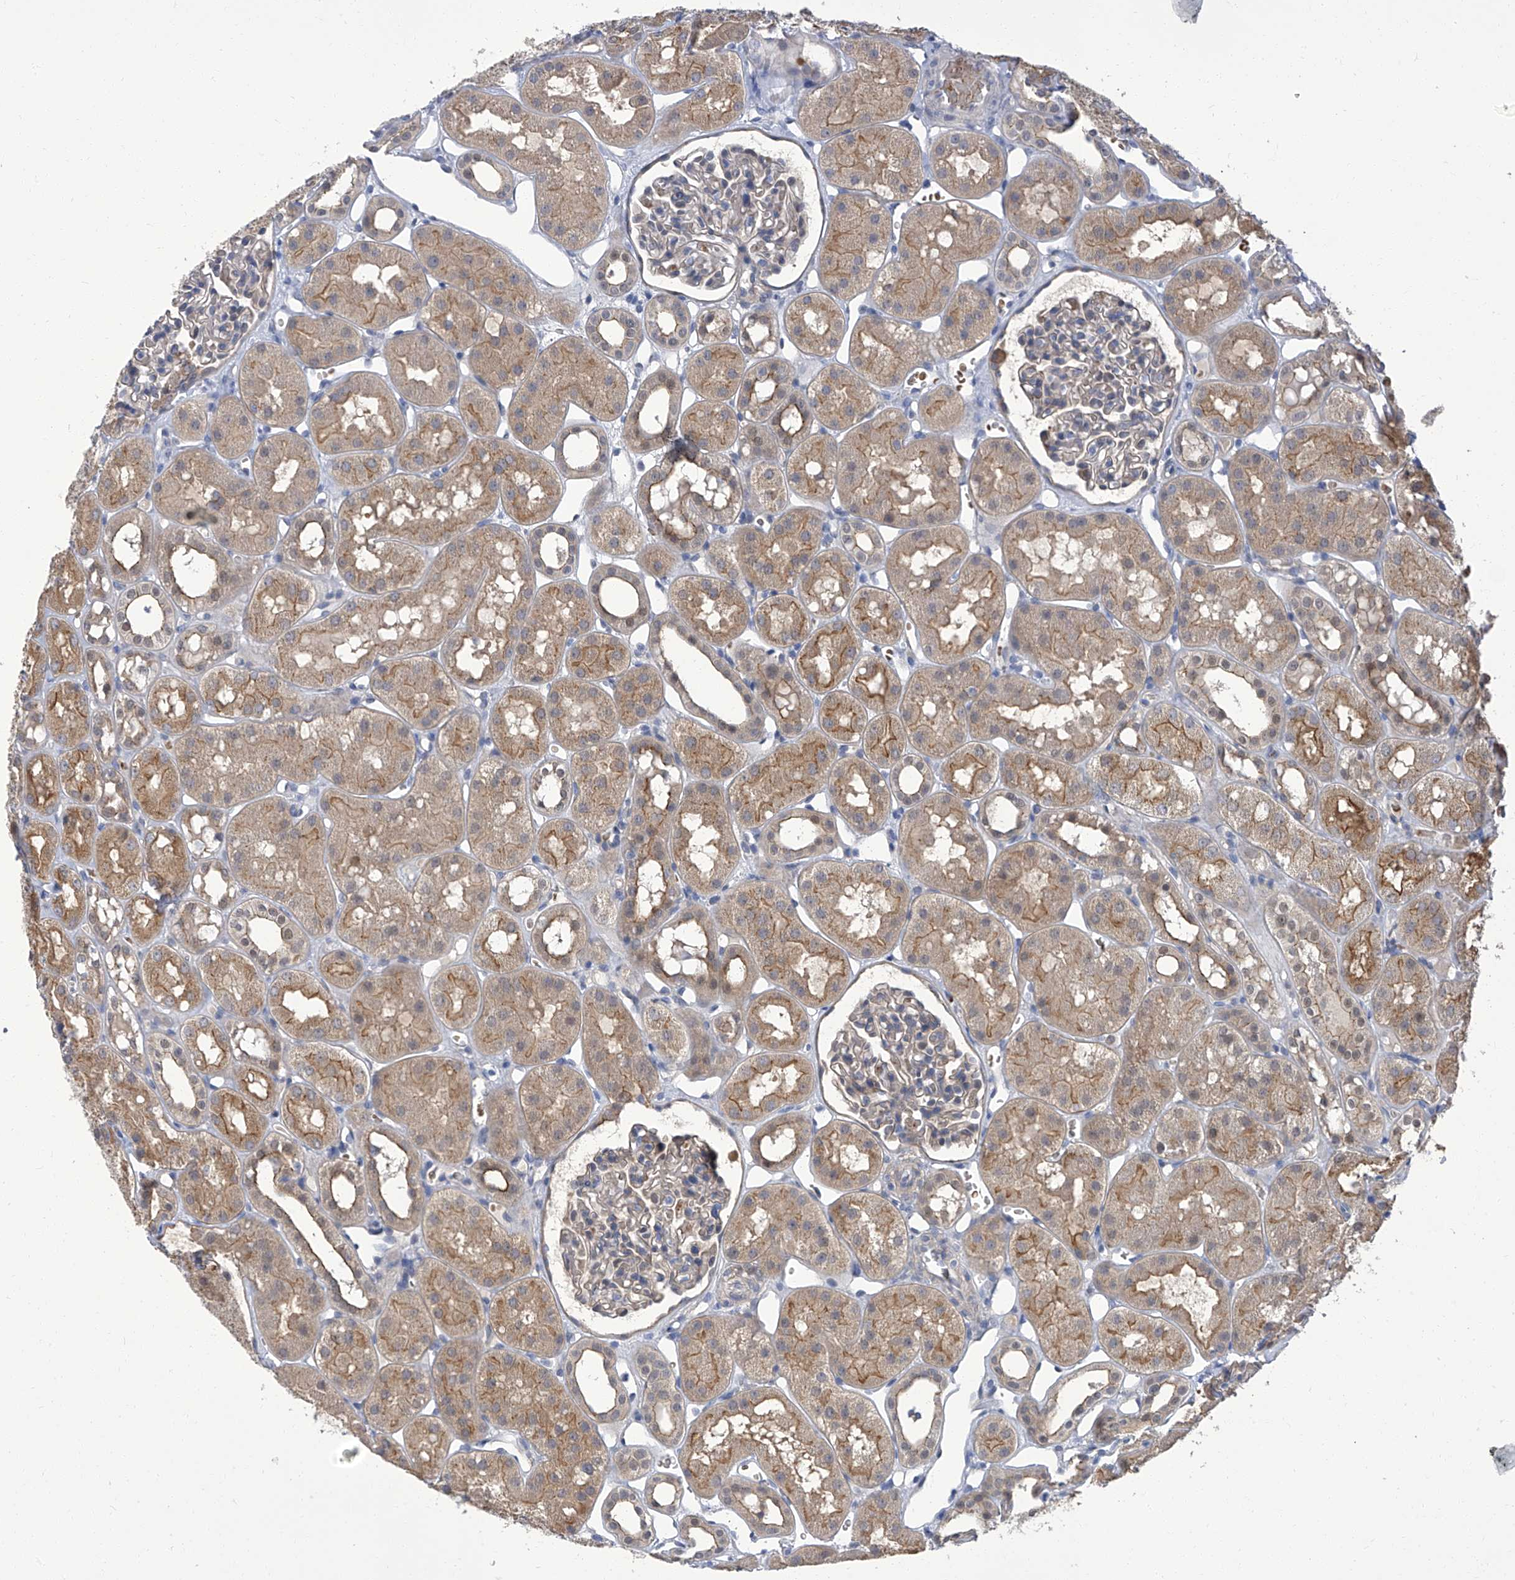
{"staining": {"intensity": "weak", "quantity": "<25%", "location": "cytoplasmic/membranous"}, "tissue": "kidney", "cell_type": "Cells in glomeruli", "image_type": "normal", "snomed": [{"axis": "morphology", "description": "Normal tissue, NOS"}, {"axis": "topography", "description": "Kidney"}], "caption": "Cells in glomeruli are negative for brown protein staining in normal kidney. Brightfield microscopy of immunohistochemistry (IHC) stained with DAB (brown) and hematoxylin (blue), captured at high magnification.", "gene": "PARD3", "patient": {"sex": "male", "age": 16}}